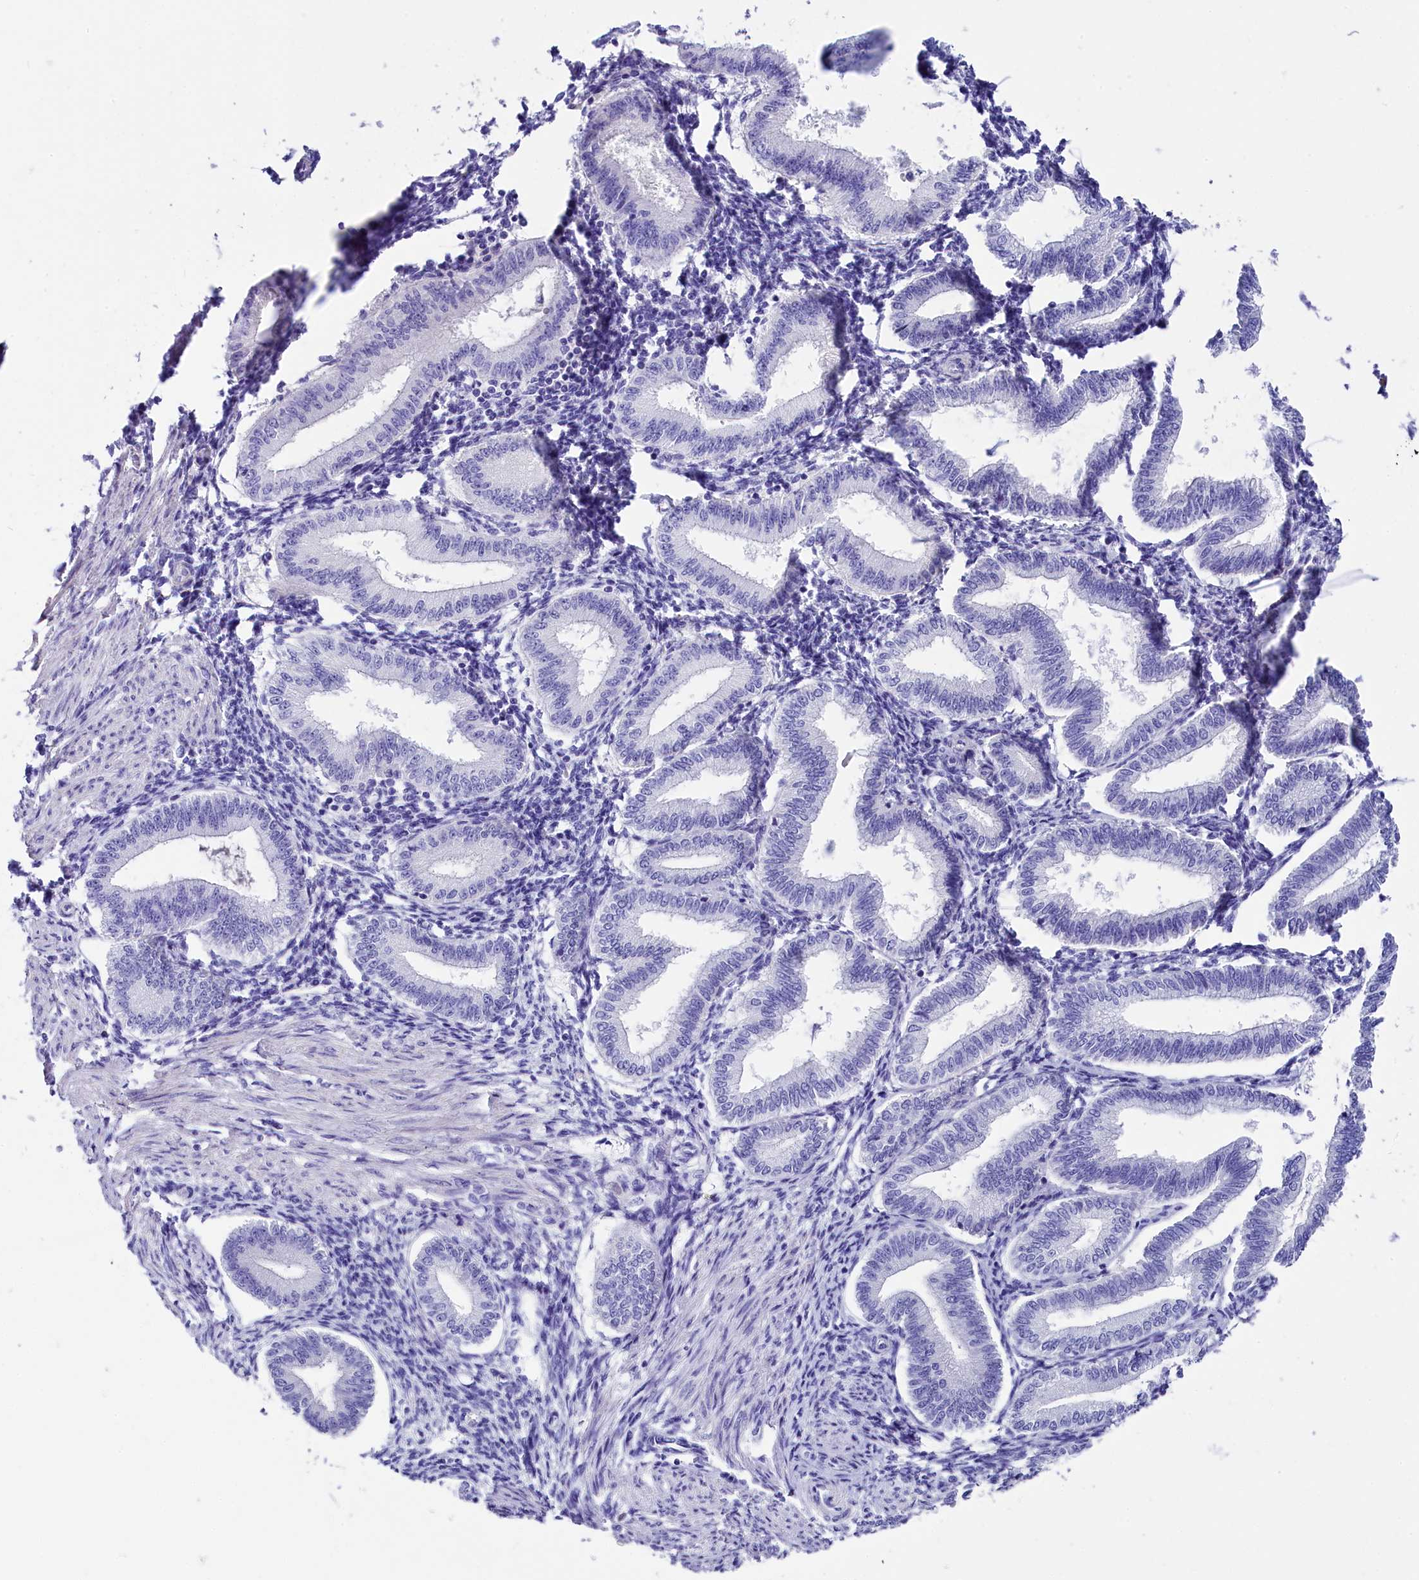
{"staining": {"intensity": "negative", "quantity": "none", "location": "none"}, "tissue": "endometrium", "cell_type": "Cells in endometrial stroma", "image_type": "normal", "snomed": [{"axis": "morphology", "description": "Normal tissue, NOS"}, {"axis": "topography", "description": "Endometrium"}], "caption": "A high-resolution image shows IHC staining of benign endometrium, which exhibits no significant expression in cells in endometrial stroma.", "gene": "SKIDA1", "patient": {"sex": "female", "age": 39}}